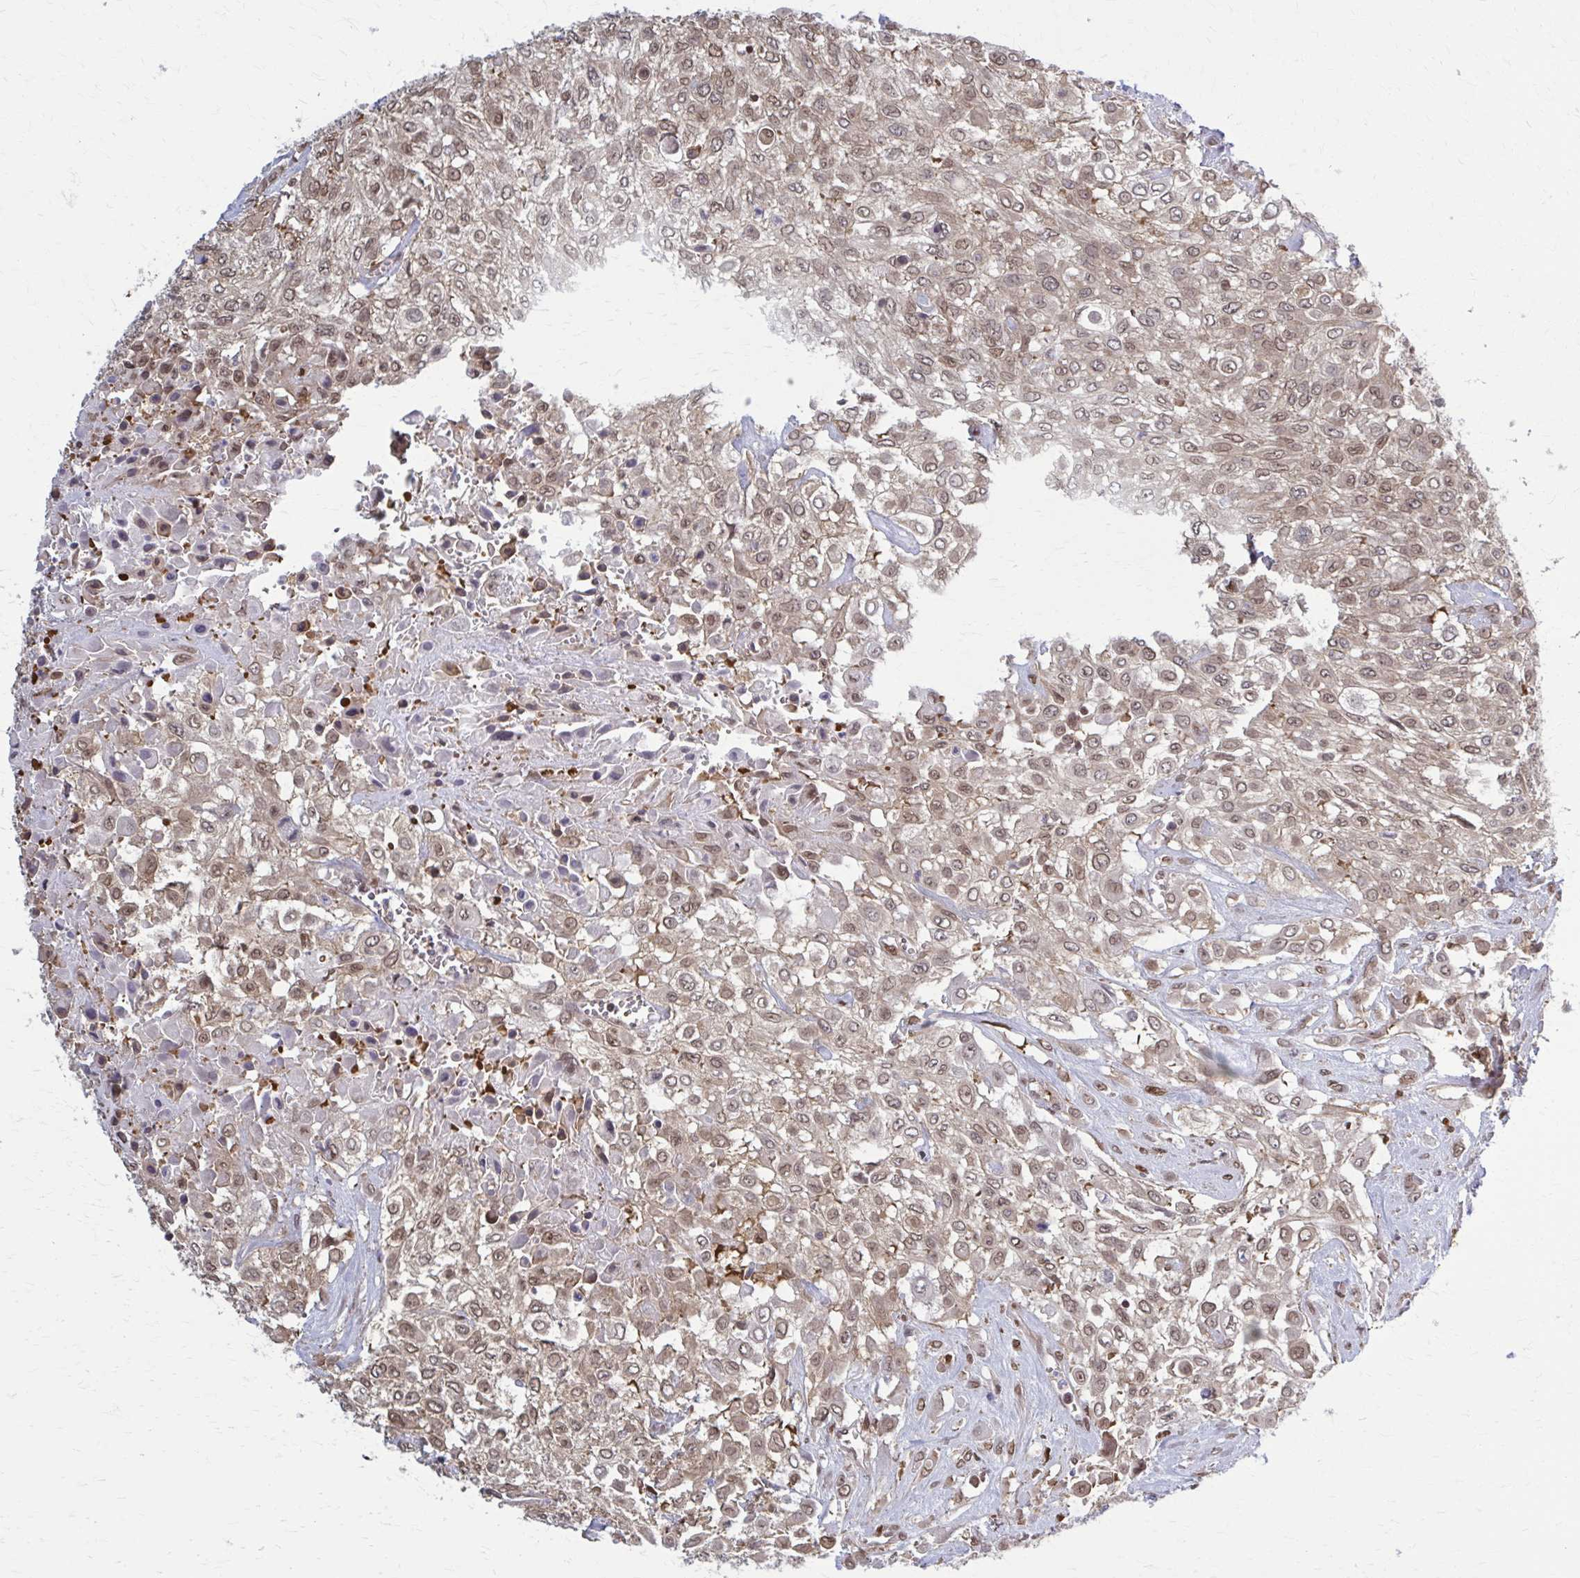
{"staining": {"intensity": "weak", "quantity": ">75%", "location": "cytoplasmic/membranous,nuclear"}, "tissue": "urothelial cancer", "cell_type": "Tumor cells", "image_type": "cancer", "snomed": [{"axis": "morphology", "description": "Urothelial carcinoma, High grade"}, {"axis": "topography", "description": "Urinary bladder"}], "caption": "Approximately >75% of tumor cells in urothelial cancer display weak cytoplasmic/membranous and nuclear protein staining as visualized by brown immunohistochemical staining.", "gene": "MDH1", "patient": {"sex": "male", "age": 57}}